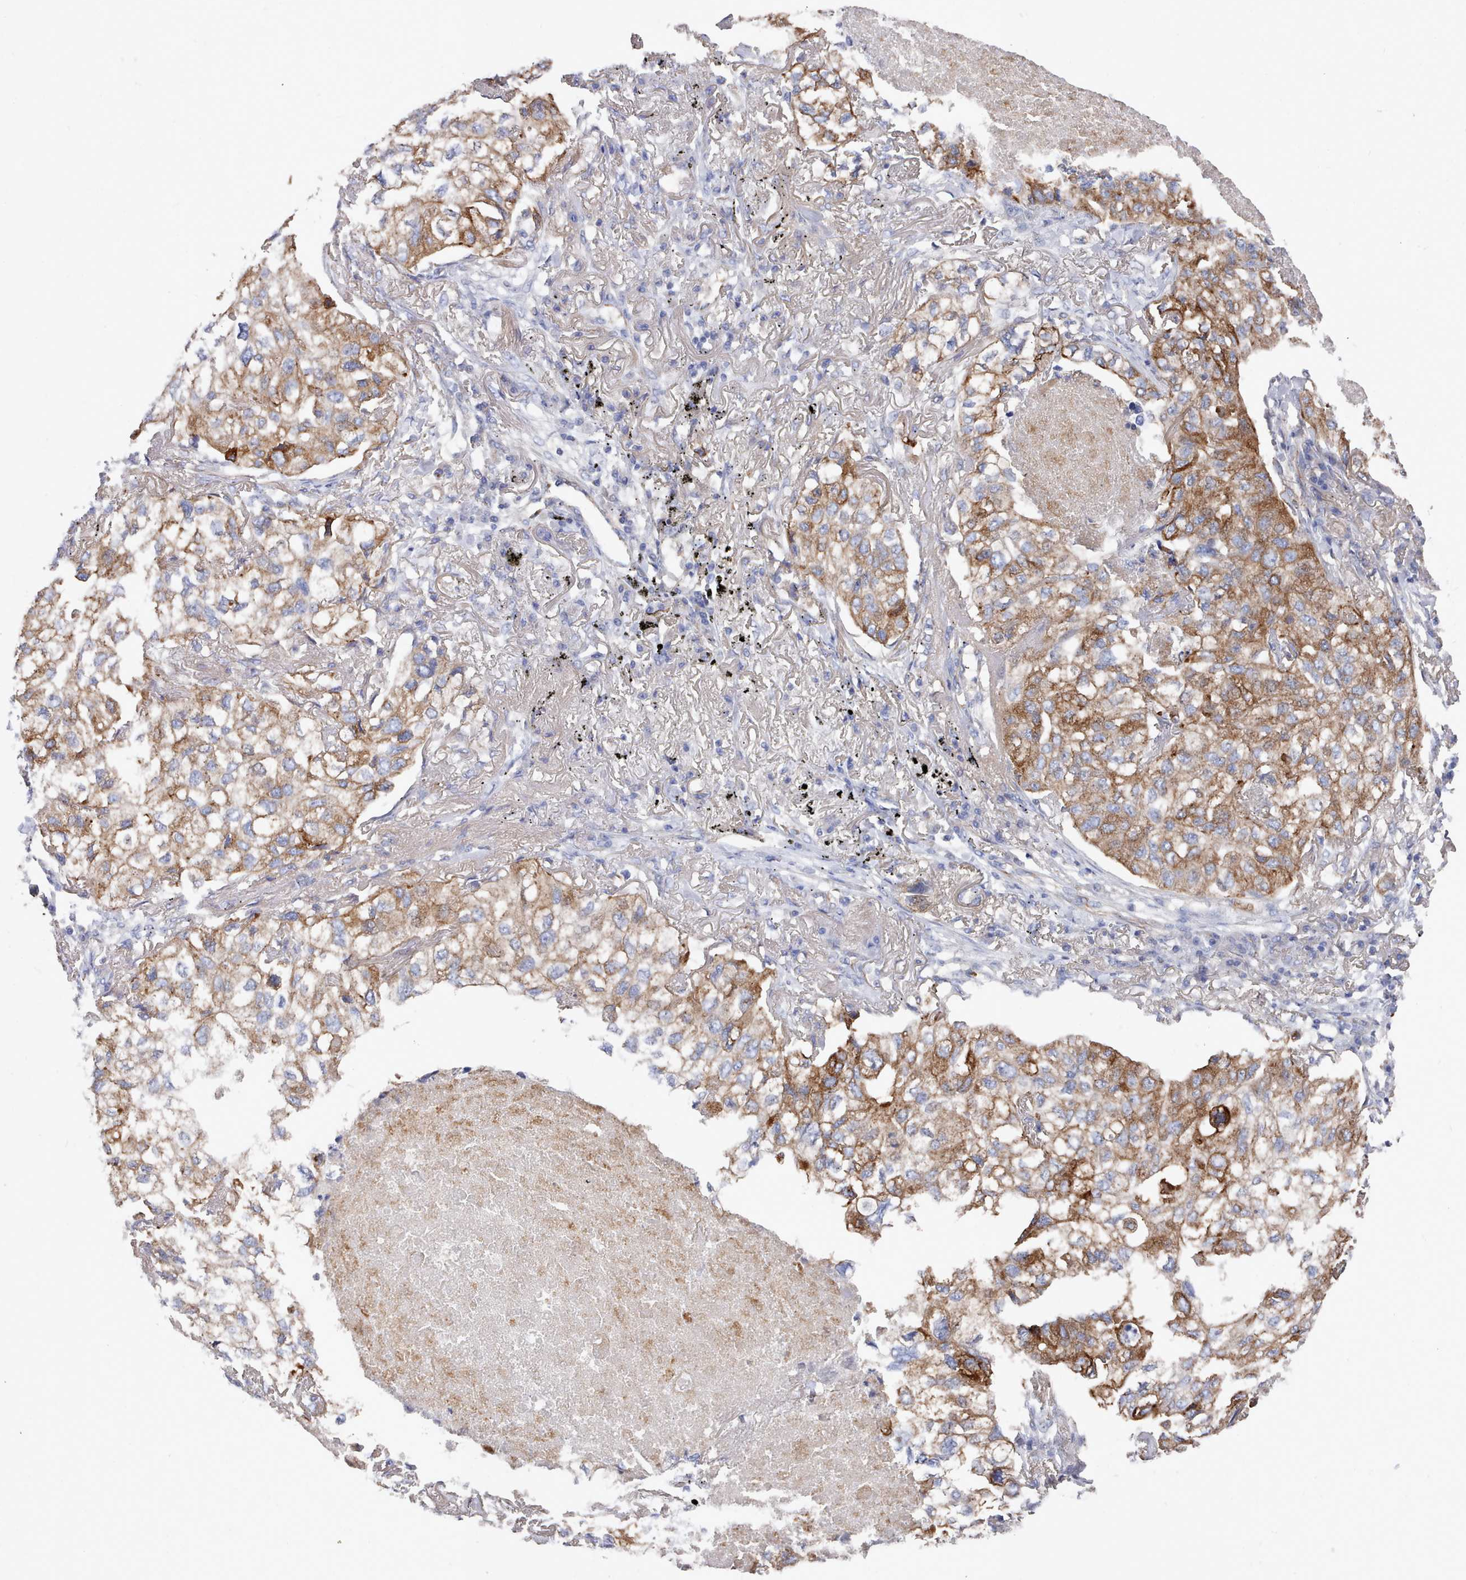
{"staining": {"intensity": "moderate", "quantity": ">75%", "location": "cytoplasmic/membranous"}, "tissue": "lung cancer", "cell_type": "Tumor cells", "image_type": "cancer", "snomed": [{"axis": "morphology", "description": "Adenocarcinoma, NOS"}, {"axis": "topography", "description": "Lung"}], "caption": "The immunohistochemical stain labels moderate cytoplasmic/membranous expression in tumor cells of lung cancer tissue.", "gene": "PDE4C", "patient": {"sex": "male", "age": 65}}